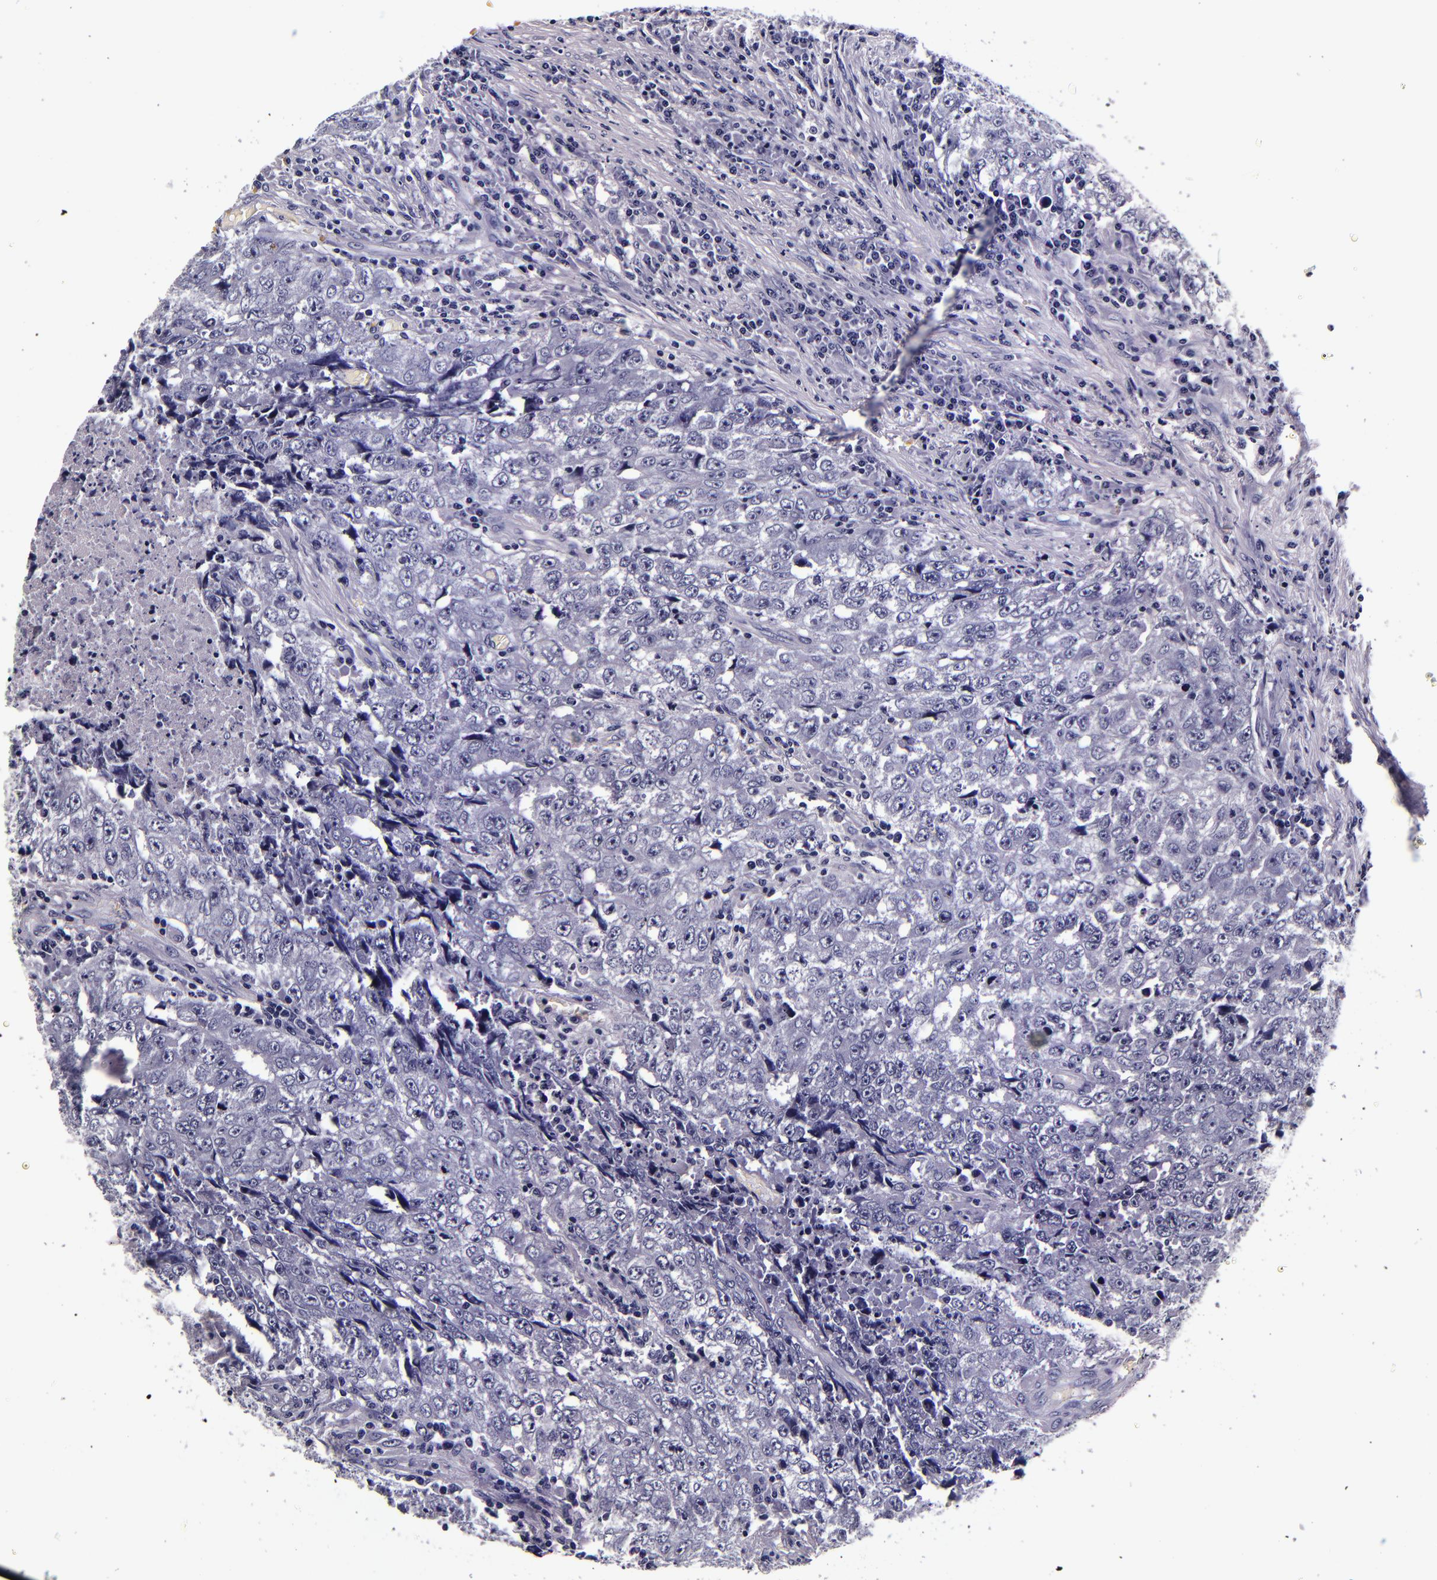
{"staining": {"intensity": "negative", "quantity": "none", "location": "none"}, "tissue": "testis cancer", "cell_type": "Tumor cells", "image_type": "cancer", "snomed": [{"axis": "morphology", "description": "Necrosis, NOS"}, {"axis": "morphology", "description": "Carcinoma, Embryonal, NOS"}, {"axis": "topography", "description": "Testis"}], "caption": "Protein analysis of testis cancer displays no significant positivity in tumor cells.", "gene": "FBN1", "patient": {"sex": "male", "age": 19}}